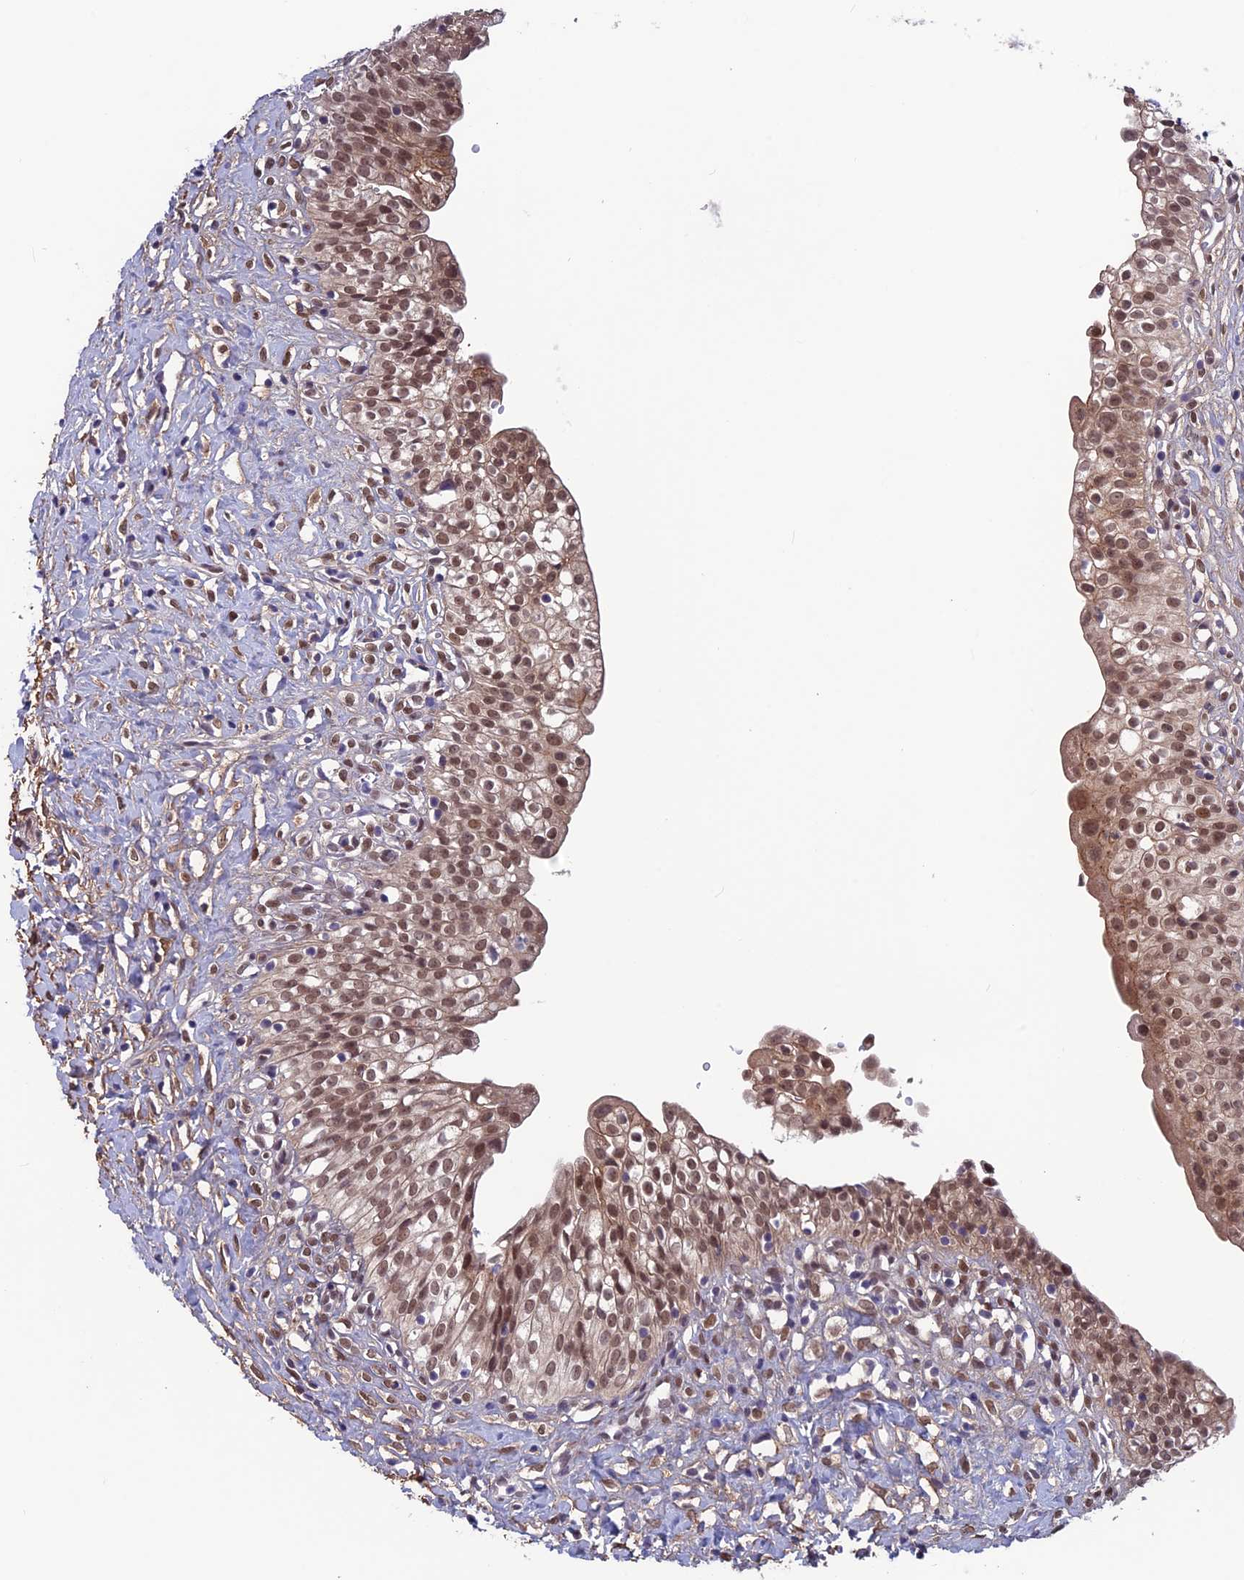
{"staining": {"intensity": "moderate", "quantity": ">75%", "location": "cytoplasmic/membranous,nuclear"}, "tissue": "urinary bladder", "cell_type": "Urothelial cells", "image_type": "normal", "snomed": [{"axis": "morphology", "description": "Normal tissue, NOS"}, {"axis": "topography", "description": "Urinary bladder"}], "caption": "A high-resolution micrograph shows IHC staining of benign urinary bladder, which reveals moderate cytoplasmic/membranous,nuclear staining in about >75% of urothelial cells.", "gene": "FKBPL", "patient": {"sex": "male", "age": 51}}